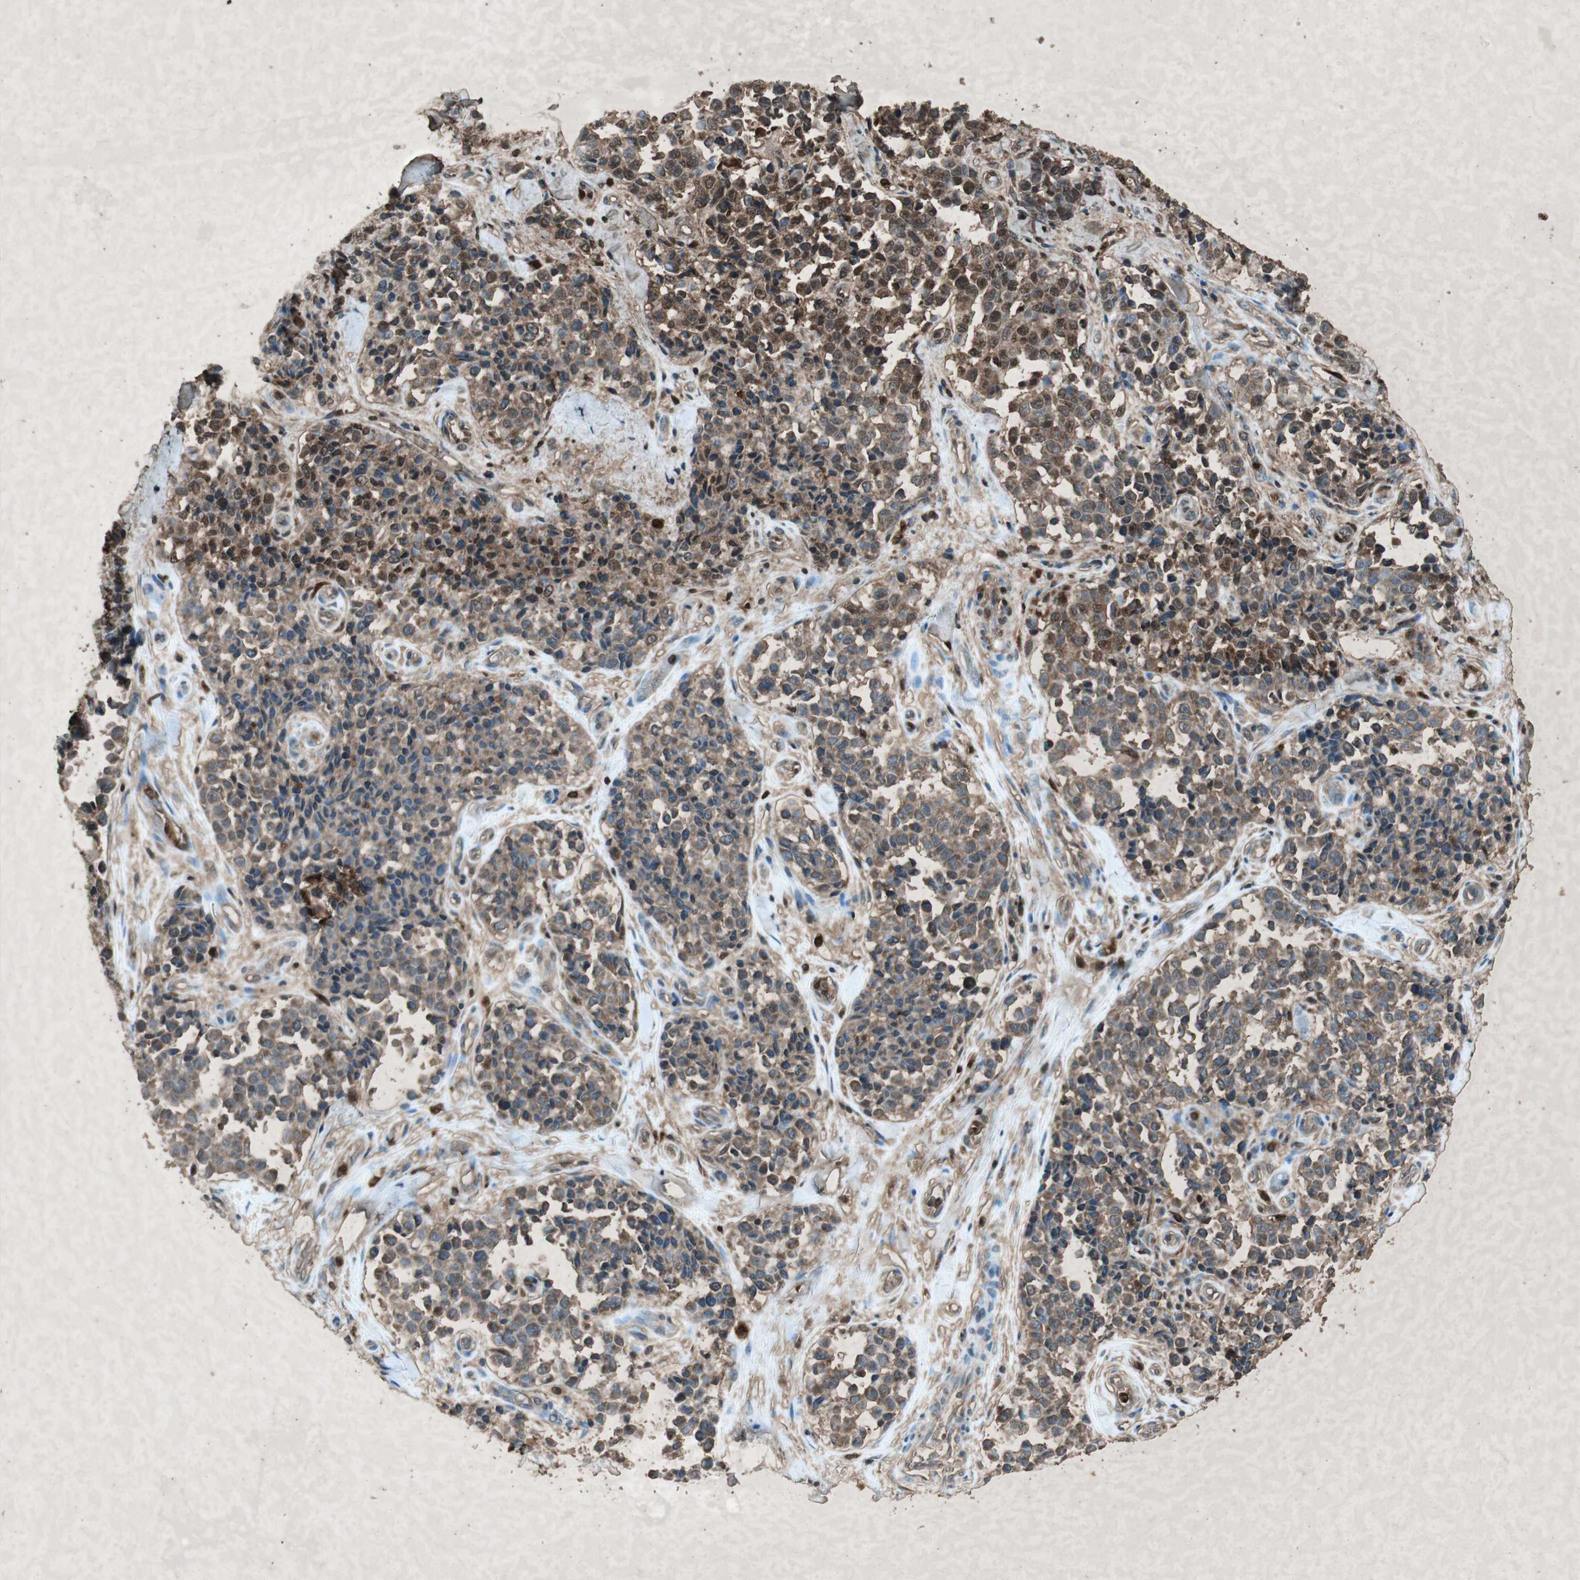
{"staining": {"intensity": "weak", "quantity": "25%-75%", "location": "cytoplasmic/membranous"}, "tissue": "melanoma", "cell_type": "Tumor cells", "image_type": "cancer", "snomed": [{"axis": "morphology", "description": "Malignant melanoma, NOS"}, {"axis": "topography", "description": "Skin"}], "caption": "Immunohistochemical staining of human melanoma reveals low levels of weak cytoplasmic/membranous positivity in about 25%-75% of tumor cells. (brown staining indicates protein expression, while blue staining denotes nuclei).", "gene": "TYROBP", "patient": {"sex": "female", "age": 64}}